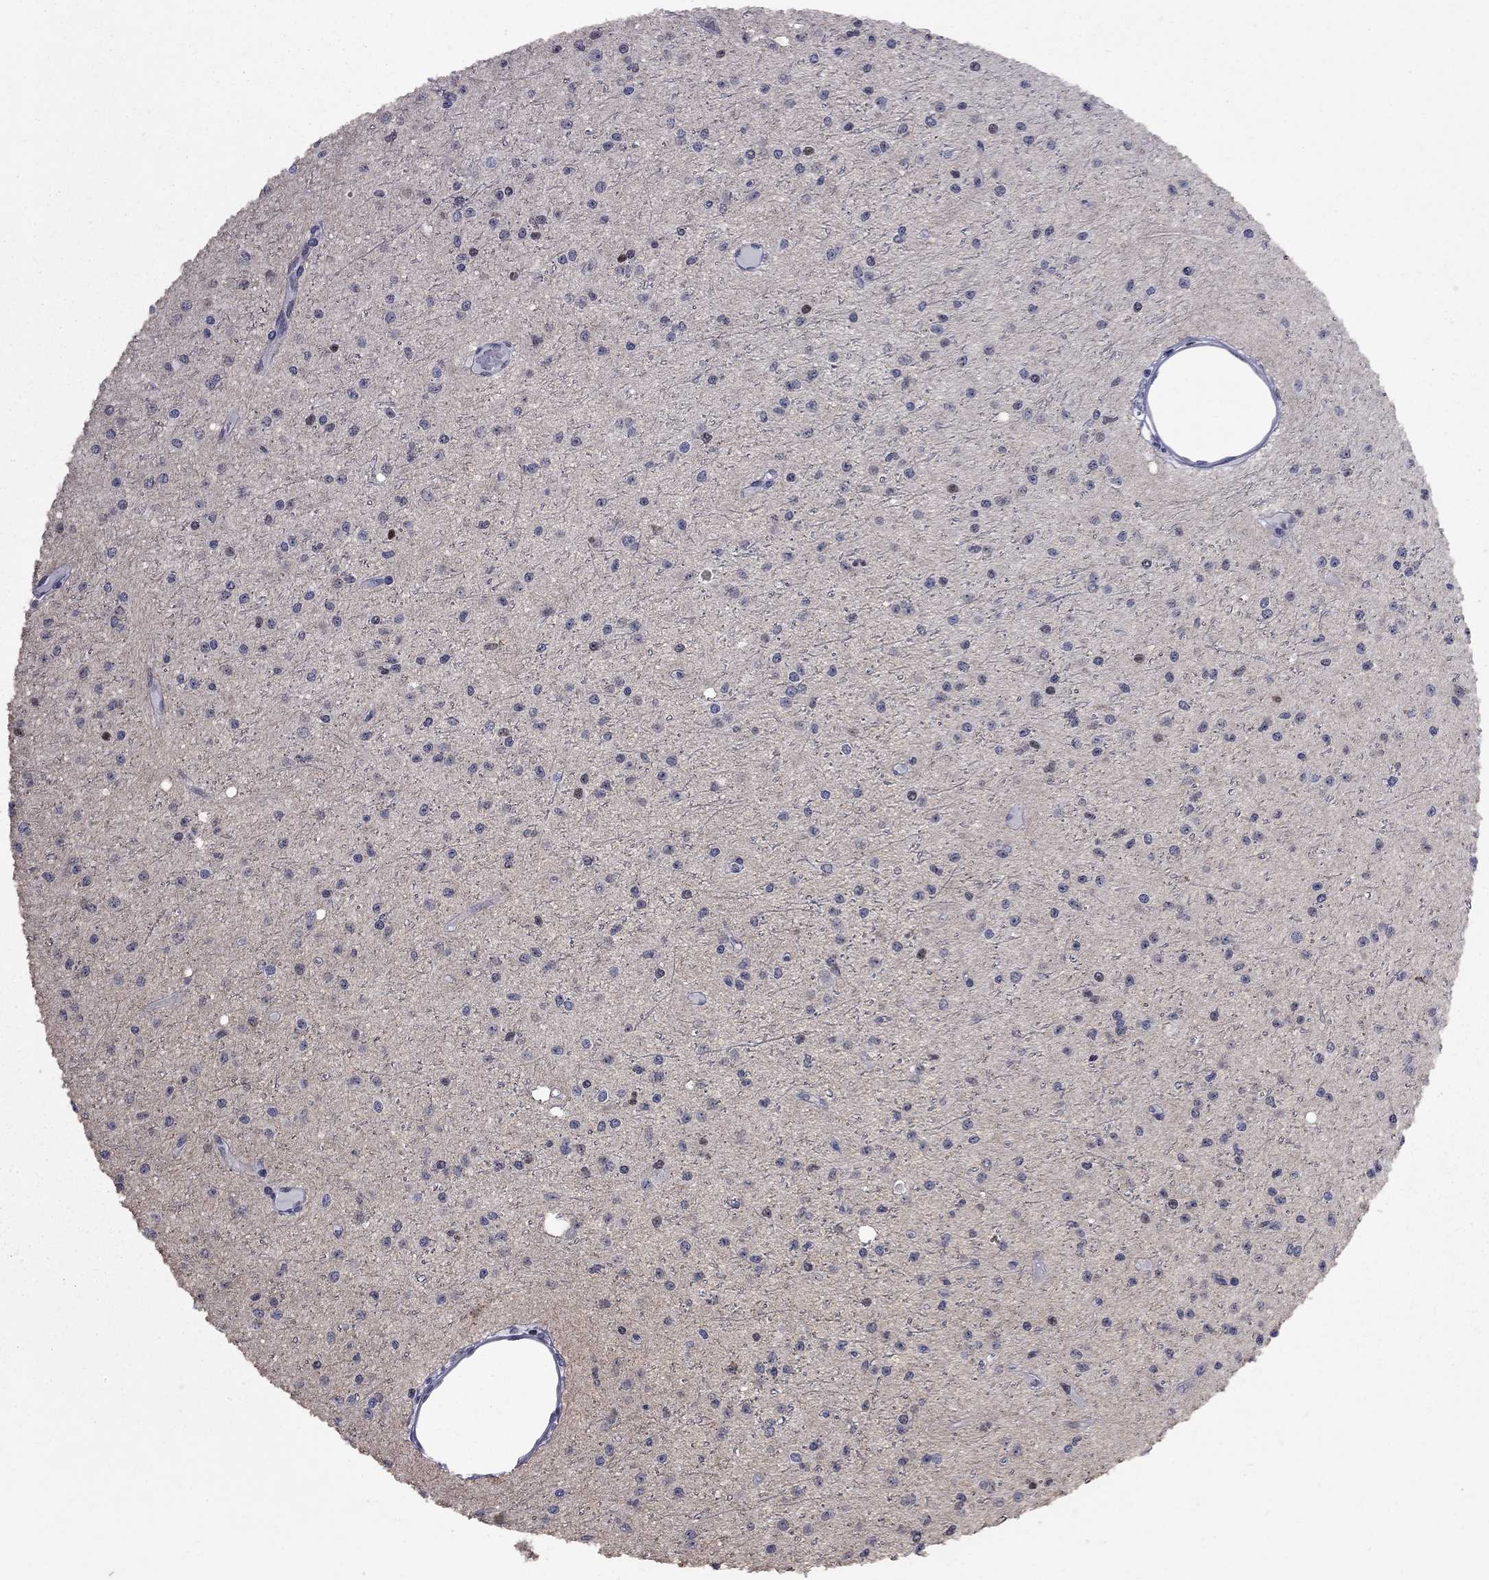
{"staining": {"intensity": "negative", "quantity": "none", "location": "none"}, "tissue": "glioma", "cell_type": "Tumor cells", "image_type": "cancer", "snomed": [{"axis": "morphology", "description": "Glioma, malignant, Low grade"}, {"axis": "topography", "description": "Brain"}], "caption": "Tumor cells show no significant protein expression in glioma.", "gene": "ZNF154", "patient": {"sex": "male", "age": 27}}